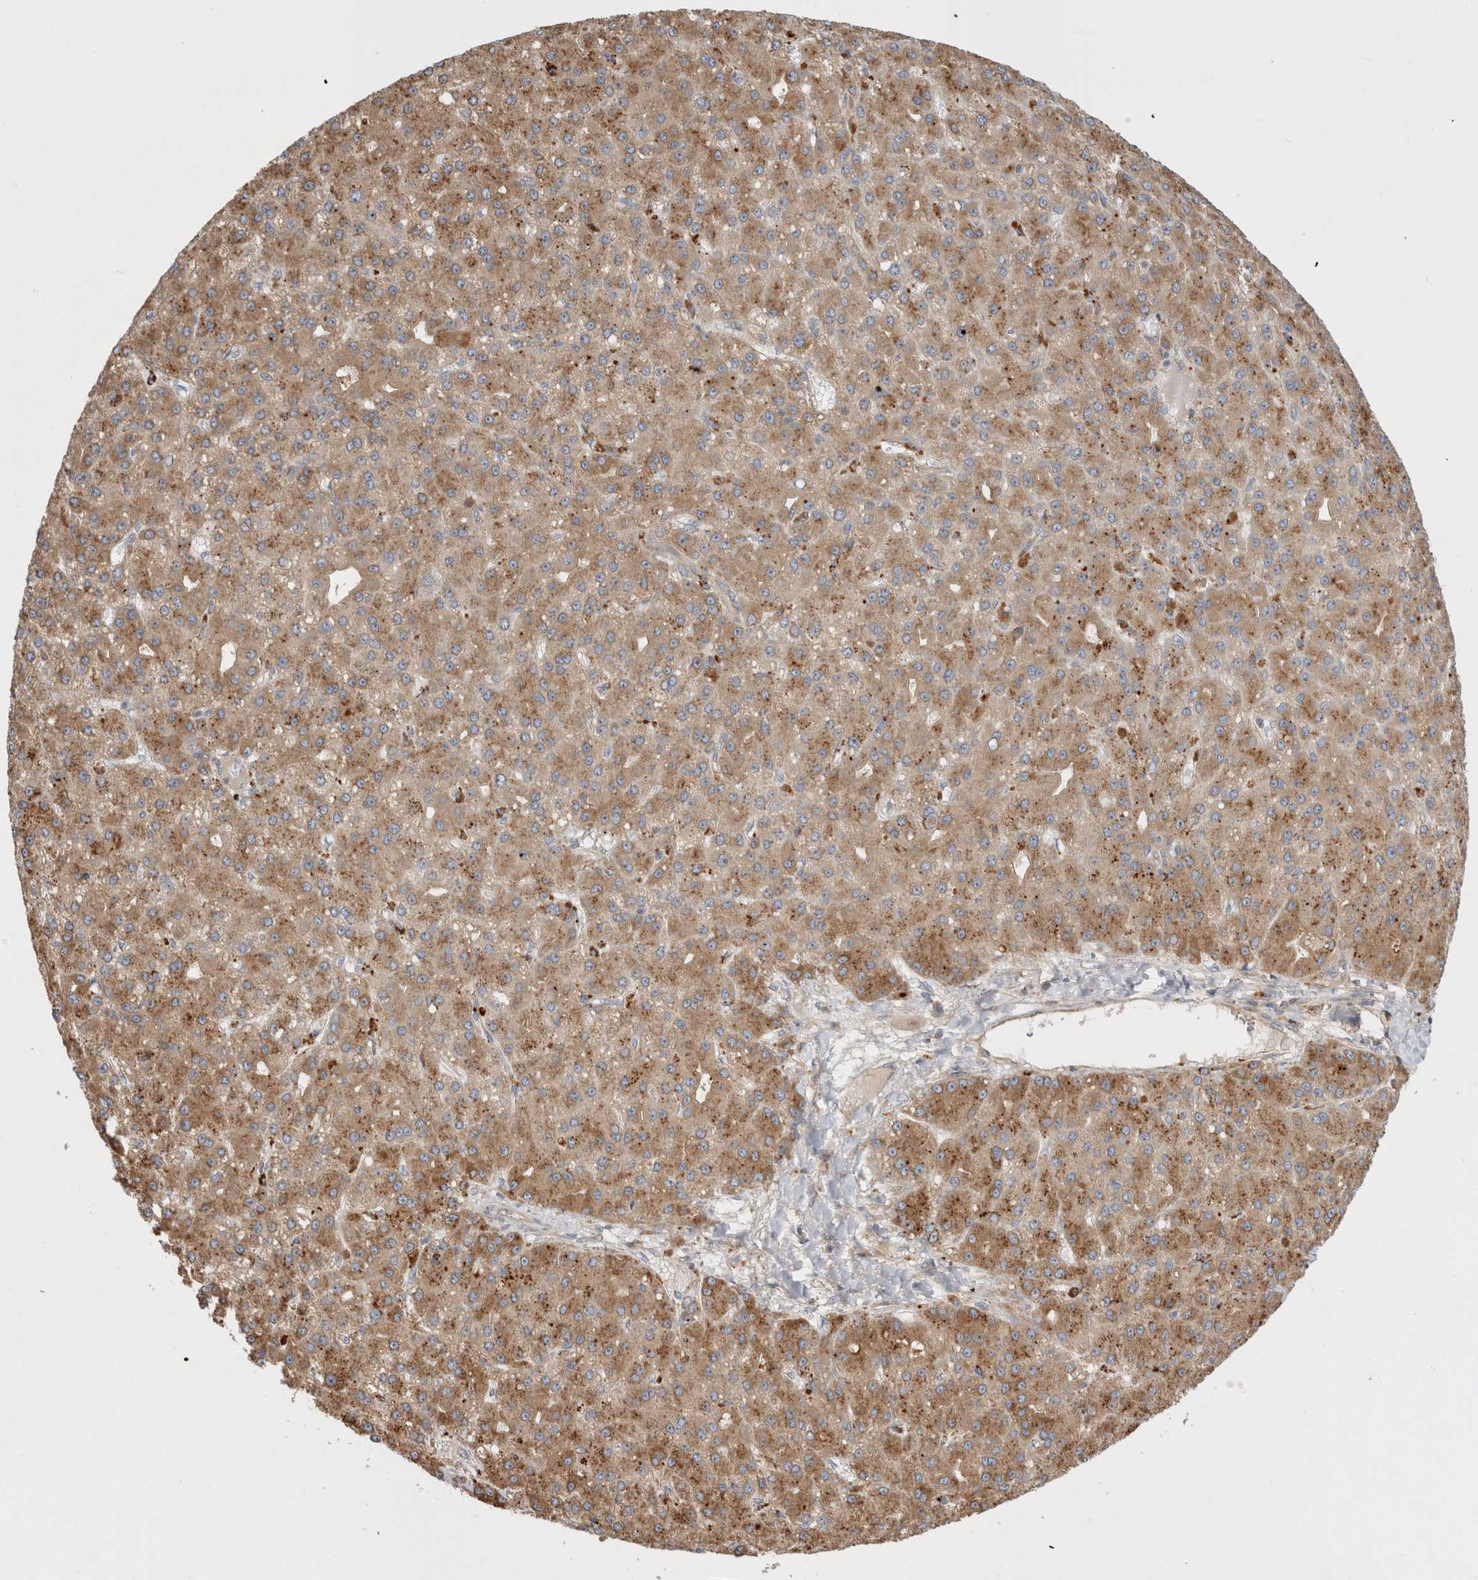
{"staining": {"intensity": "moderate", "quantity": "25%-75%", "location": "cytoplasmic/membranous"}, "tissue": "liver cancer", "cell_type": "Tumor cells", "image_type": "cancer", "snomed": [{"axis": "morphology", "description": "Carcinoma, Hepatocellular, NOS"}, {"axis": "topography", "description": "Liver"}], "caption": "IHC (DAB) staining of liver hepatocellular carcinoma displays moderate cytoplasmic/membranous protein expression in about 25%-75% of tumor cells.", "gene": "PDCD10", "patient": {"sex": "male", "age": 67}}